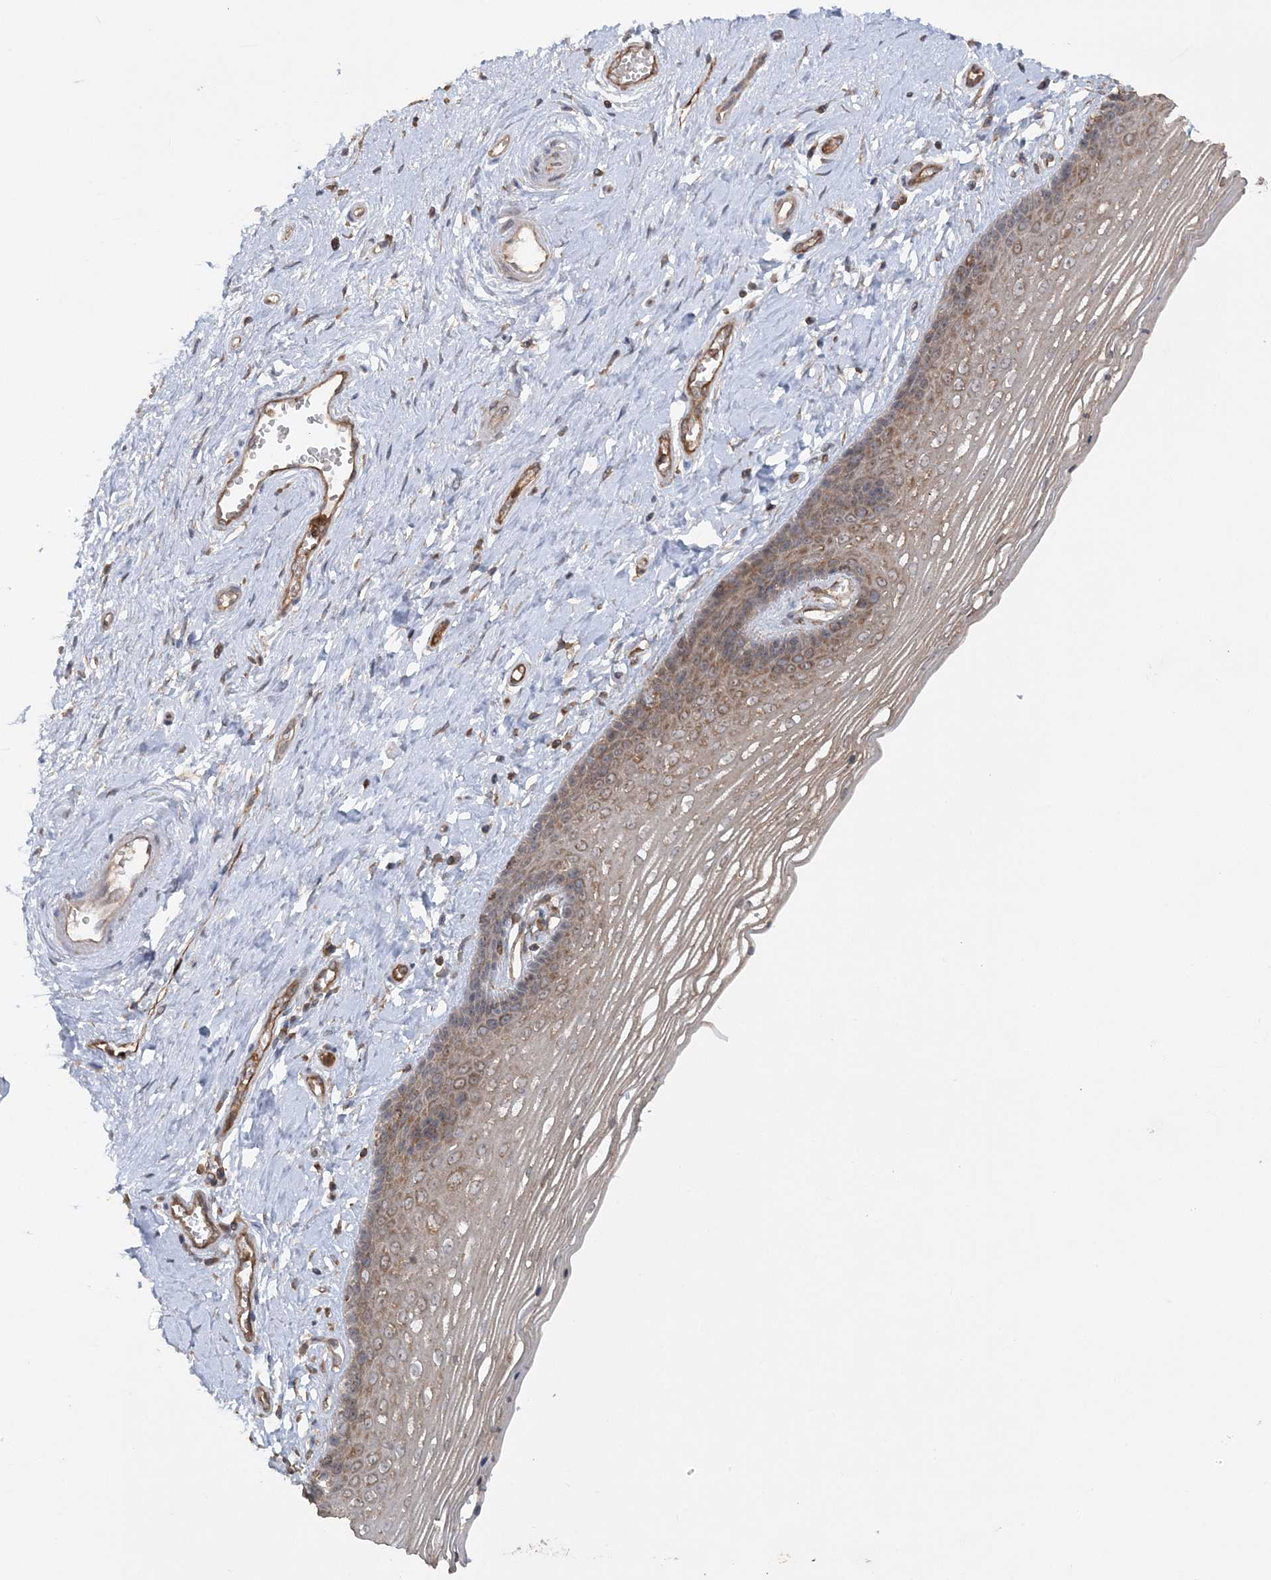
{"staining": {"intensity": "moderate", "quantity": "25%-75%", "location": "cytoplasmic/membranous"}, "tissue": "vagina", "cell_type": "Squamous epithelial cells", "image_type": "normal", "snomed": [{"axis": "morphology", "description": "Normal tissue, NOS"}, {"axis": "topography", "description": "Vagina"}], "caption": "Protein staining by immunohistochemistry (IHC) shows moderate cytoplasmic/membranous positivity in approximately 25%-75% of squamous epithelial cells in normal vagina.", "gene": "ACAP2", "patient": {"sex": "female", "age": 46}}